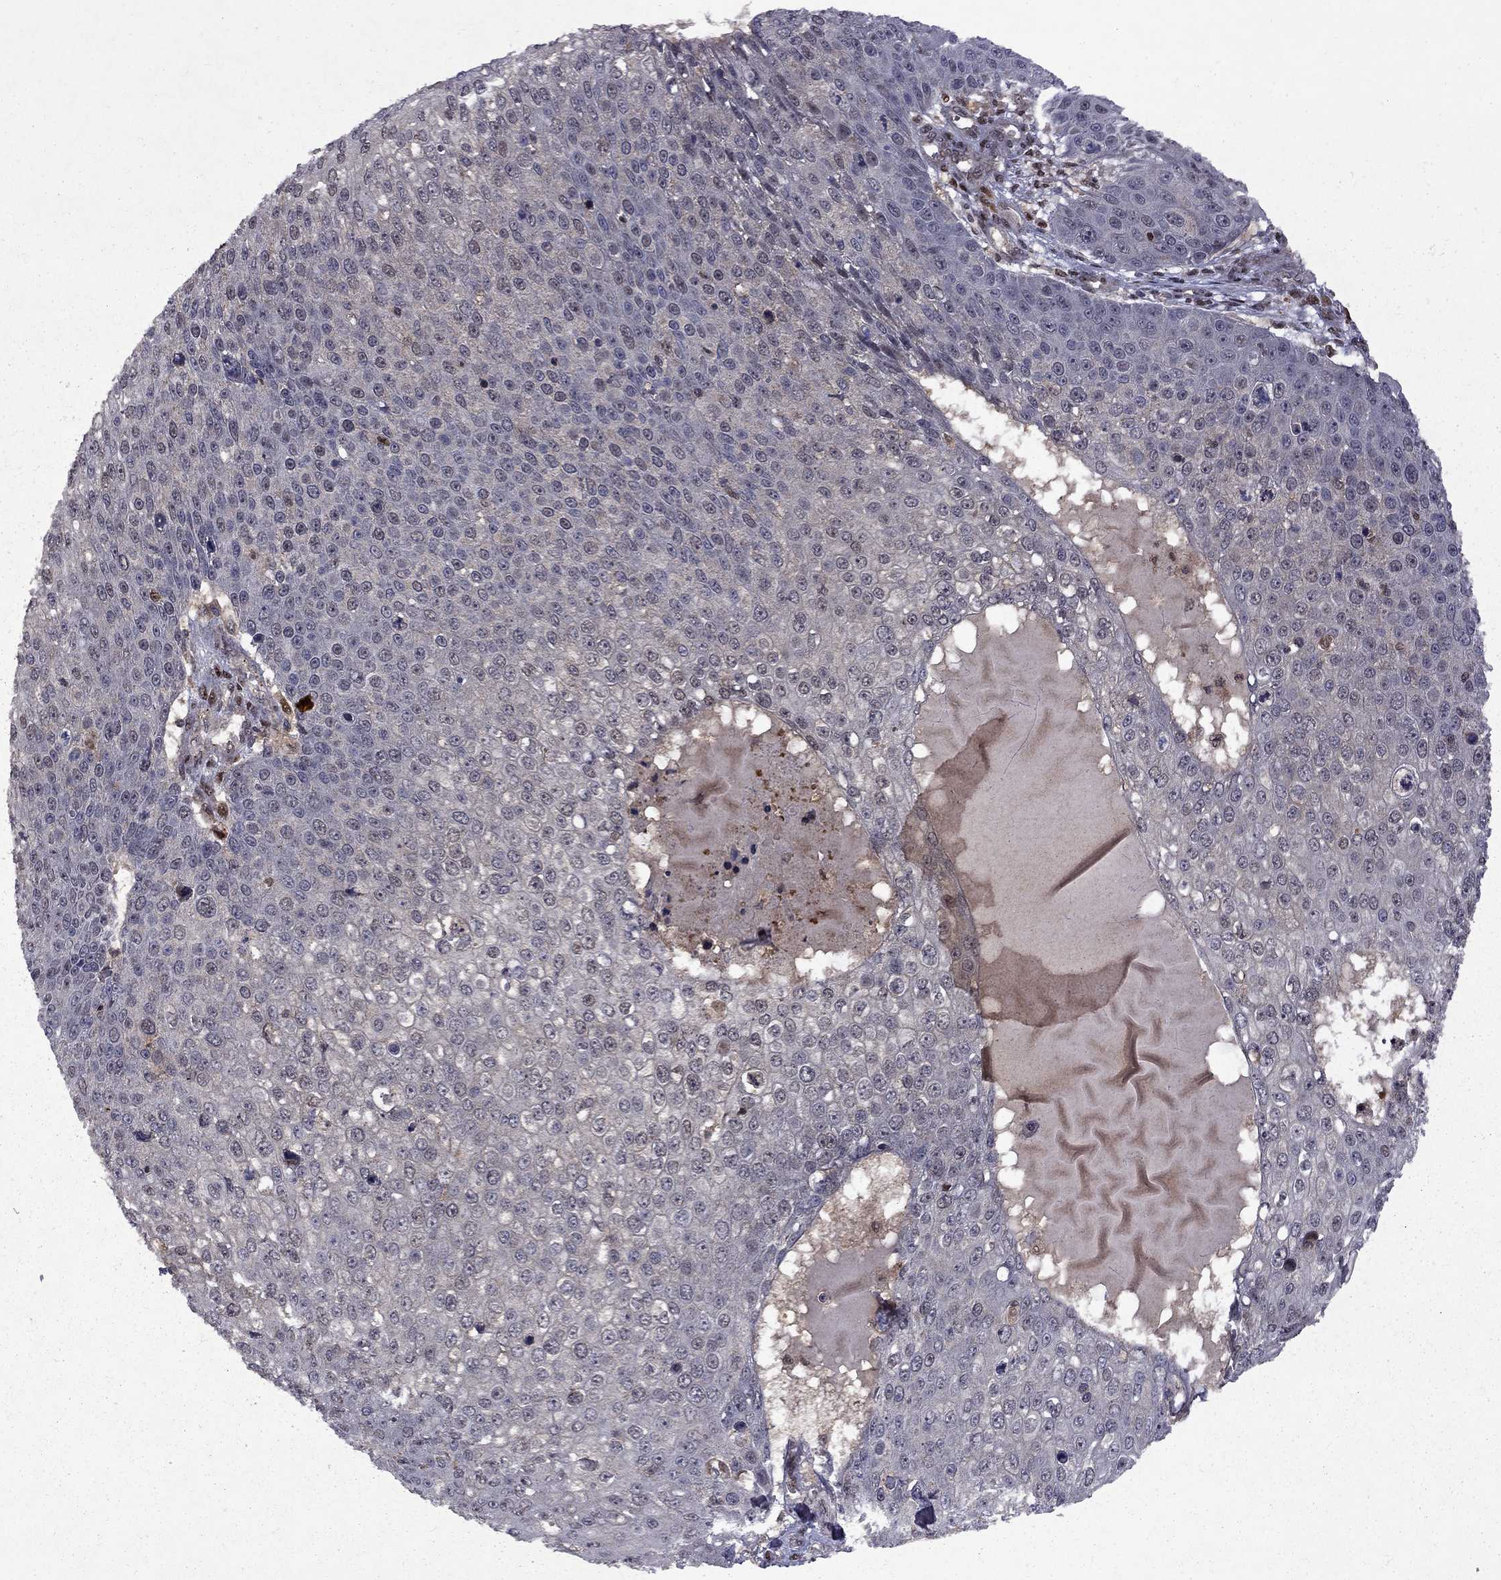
{"staining": {"intensity": "negative", "quantity": "none", "location": "none"}, "tissue": "skin cancer", "cell_type": "Tumor cells", "image_type": "cancer", "snomed": [{"axis": "morphology", "description": "Squamous cell carcinoma, NOS"}, {"axis": "topography", "description": "Skin"}], "caption": "IHC of human skin cancer (squamous cell carcinoma) exhibits no positivity in tumor cells.", "gene": "IPP", "patient": {"sex": "male", "age": 71}}